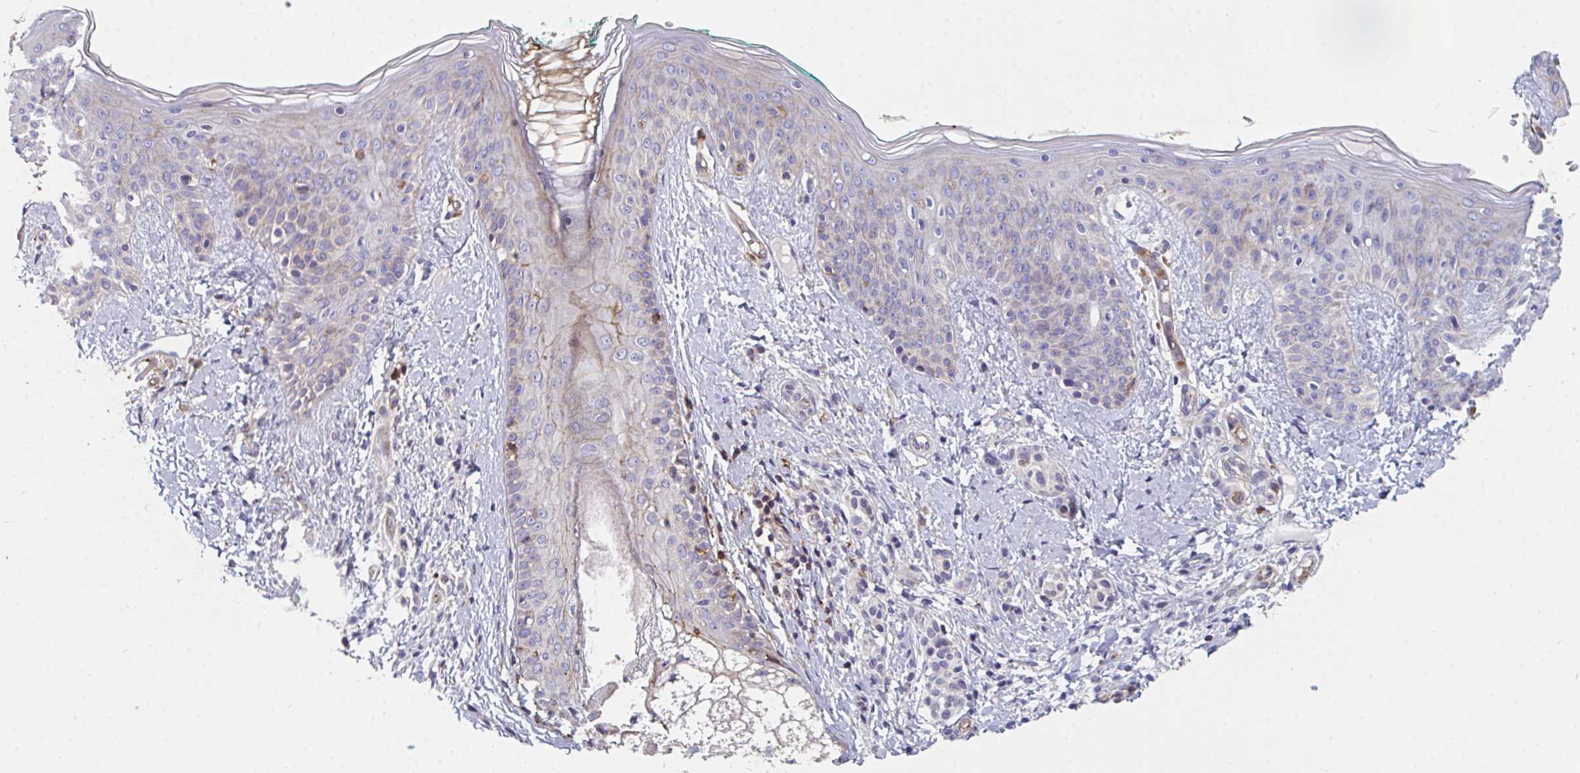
{"staining": {"intensity": "negative", "quantity": "none", "location": "none"}, "tissue": "skin", "cell_type": "Fibroblasts", "image_type": "normal", "snomed": [{"axis": "morphology", "description": "Normal tissue, NOS"}, {"axis": "topography", "description": "Skin"}], "caption": "IHC micrograph of normal skin stained for a protein (brown), which exhibits no expression in fibroblasts.", "gene": "FZD2", "patient": {"sex": "male", "age": 16}}